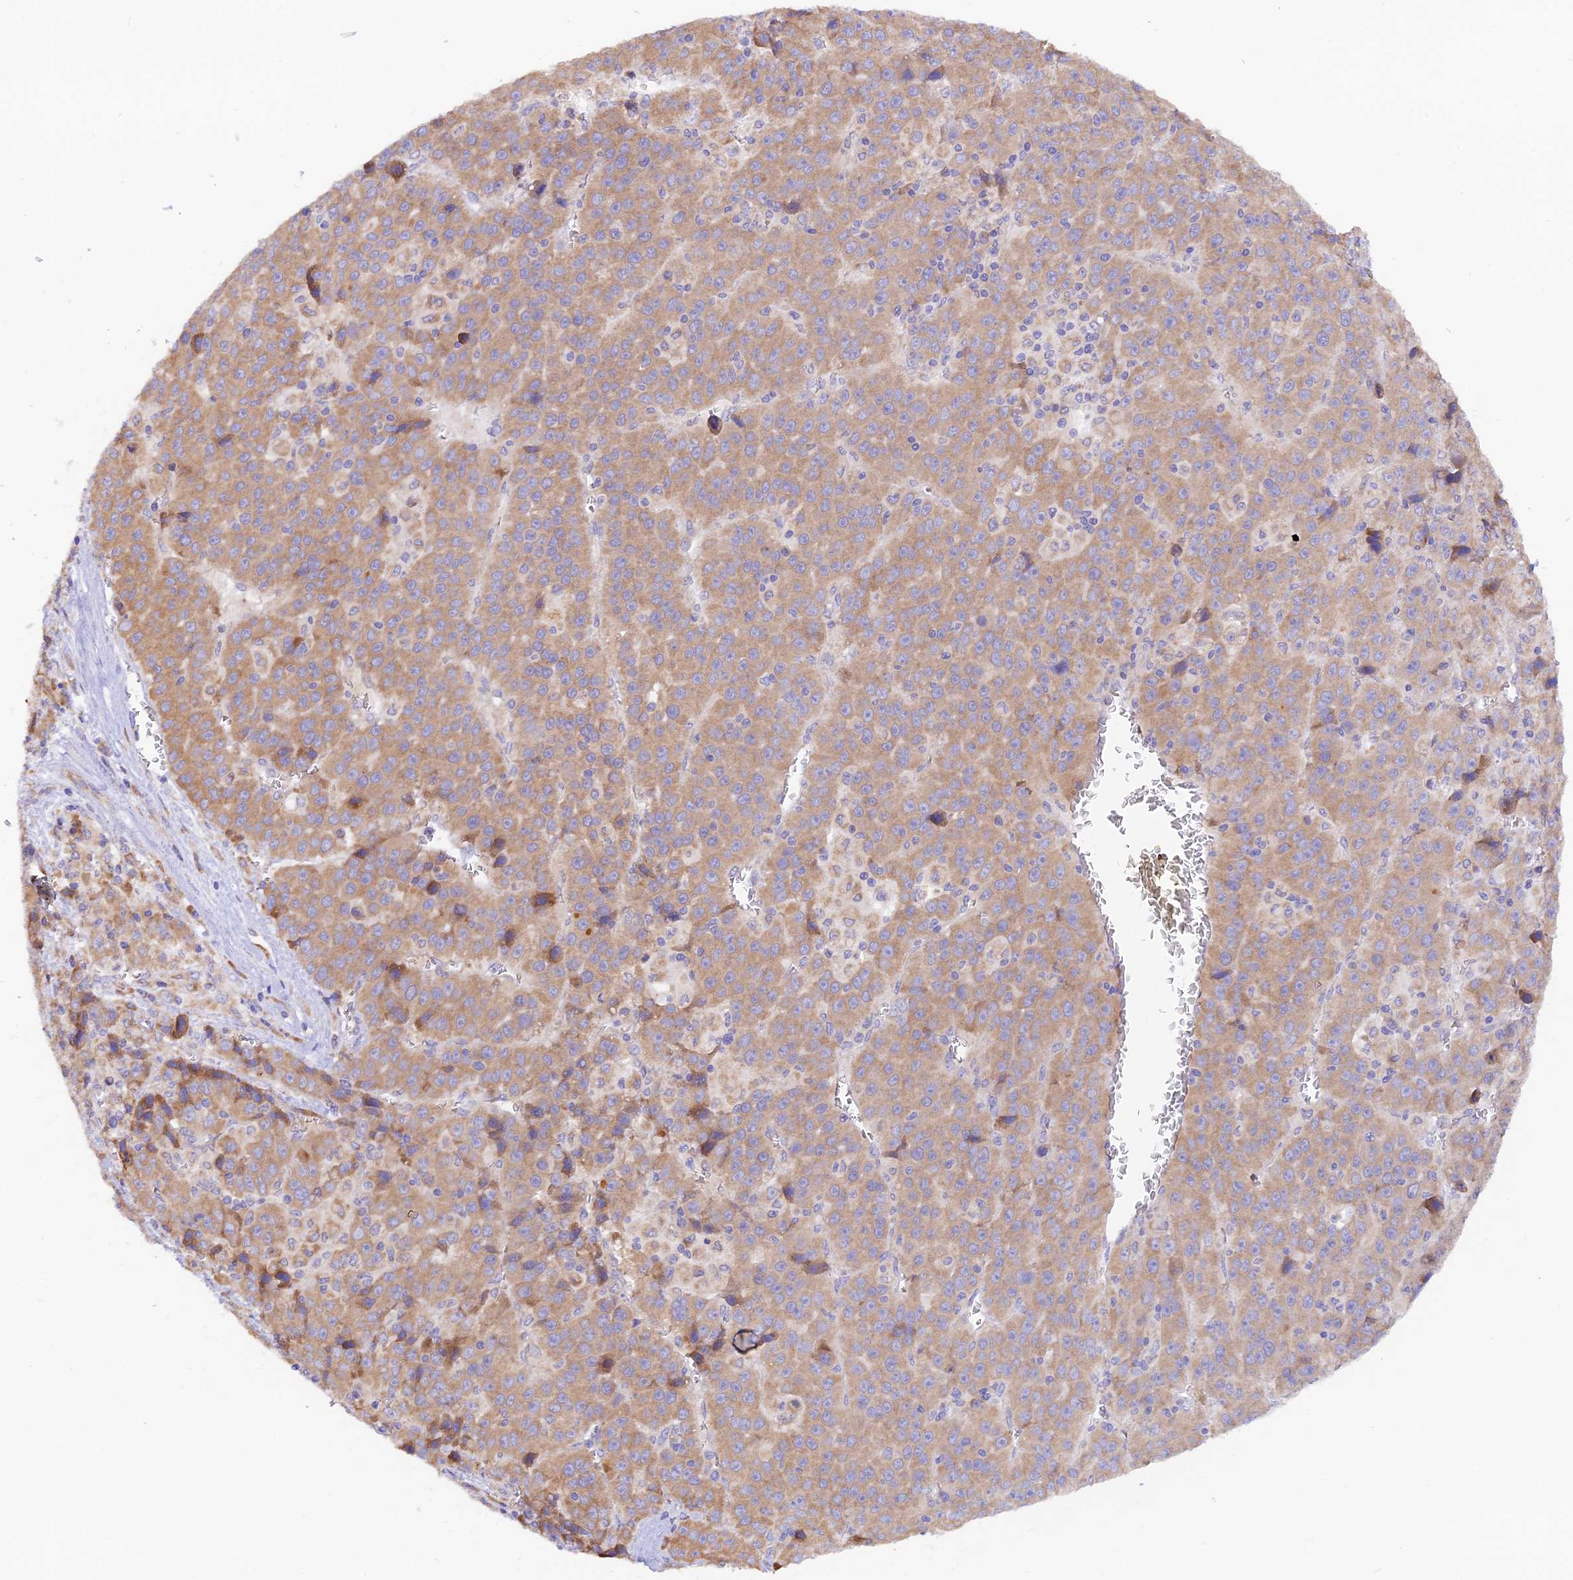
{"staining": {"intensity": "moderate", "quantity": ">75%", "location": "cytoplasmic/membranous"}, "tissue": "liver cancer", "cell_type": "Tumor cells", "image_type": "cancer", "snomed": [{"axis": "morphology", "description": "Carcinoma, Hepatocellular, NOS"}, {"axis": "topography", "description": "Liver"}], "caption": "Immunohistochemistry photomicrograph of liver cancer stained for a protein (brown), which exhibits medium levels of moderate cytoplasmic/membranous staining in approximately >75% of tumor cells.", "gene": "RPL5", "patient": {"sex": "female", "age": 53}}